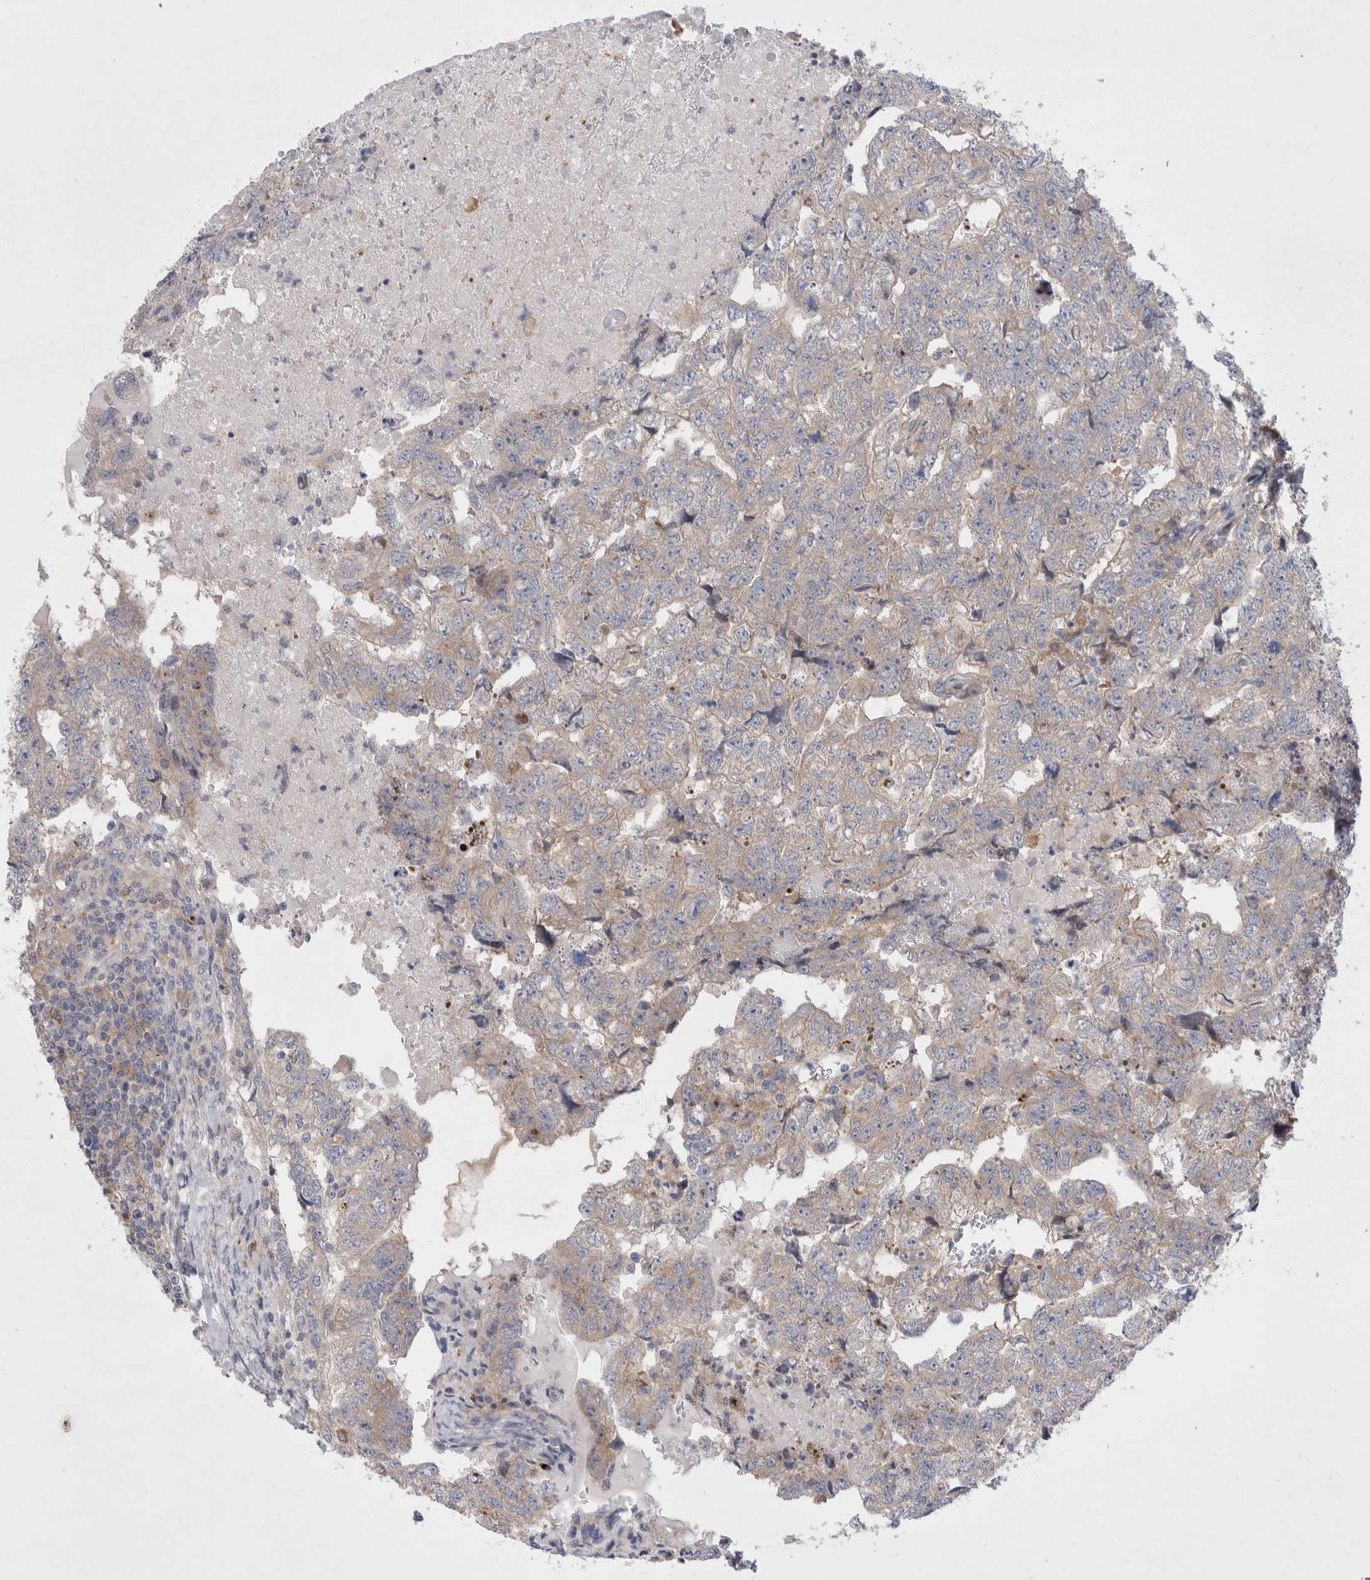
{"staining": {"intensity": "weak", "quantity": "<25%", "location": "cytoplasmic/membranous"}, "tissue": "testis cancer", "cell_type": "Tumor cells", "image_type": "cancer", "snomed": [{"axis": "morphology", "description": "Carcinoma, Embryonal, NOS"}, {"axis": "topography", "description": "Testis"}], "caption": "Immunohistochemical staining of testis cancer exhibits no significant expression in tumor cells.", "gene": "RBM12B", "patient": {"sex": "male", "age": 36}}